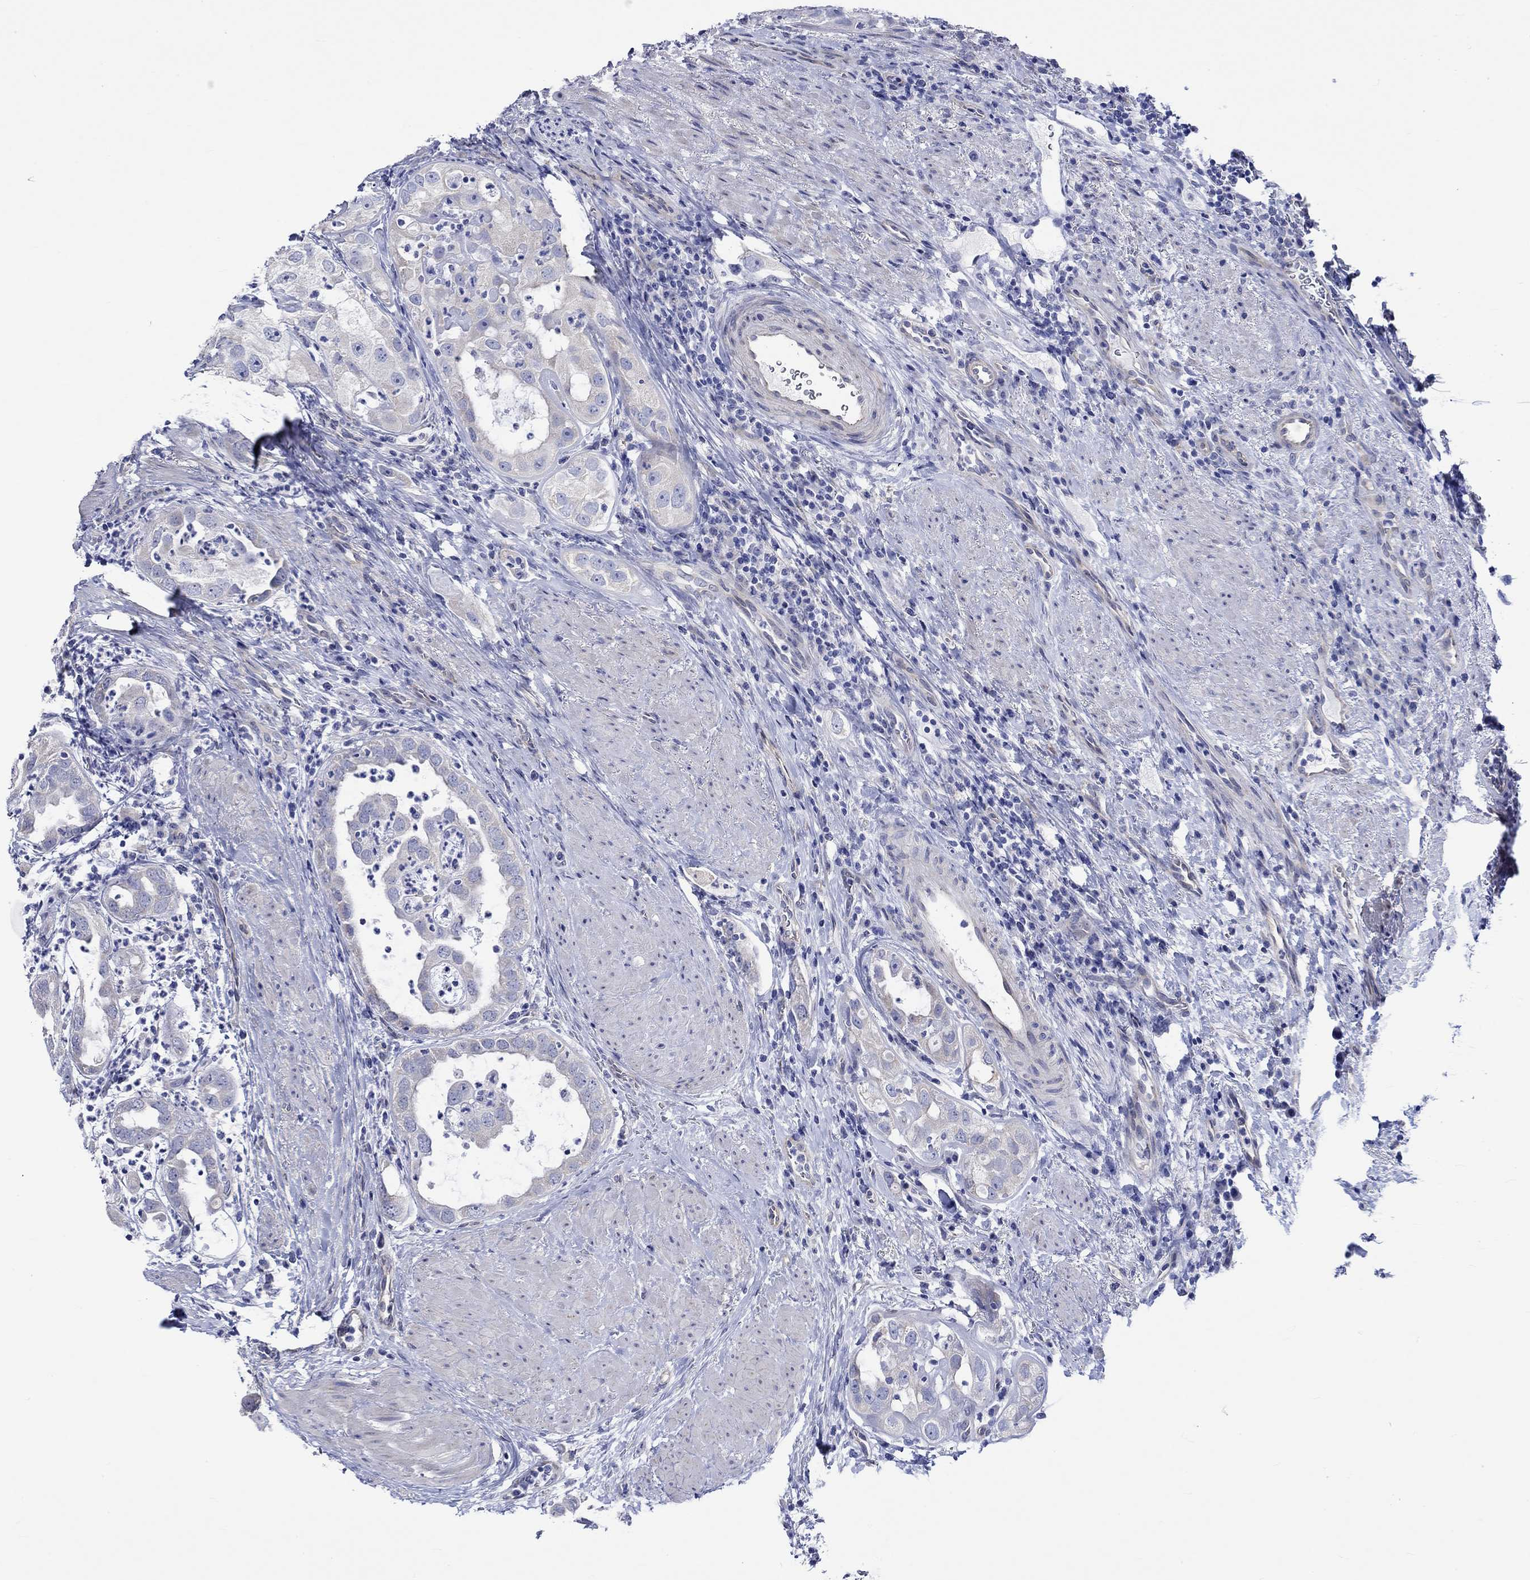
{"staining": {"intensity": "negative", "quantity": "none", "location": "none"}, "tissue": "urothelial cancer", "cell_type": "Tumor cells", "image_type": "cancer", "snomed": [{"axis": "morphology", "description": "Urothelial carcinoma, High grade"}, {"axis": "topography", "description": "Urinary bladder"}], "caption": "This micrograph is of urothelial cancer stained with immunohistochemistry (IHC) to label a protein in brown with the nuclei are counter-stained blue. There is no staining in tumor cells. (Immunohistochemistry, brightfield microscopy, high magnification).", "gene": "HARBI1", "patient": {"sex": "female", "age": 41}}